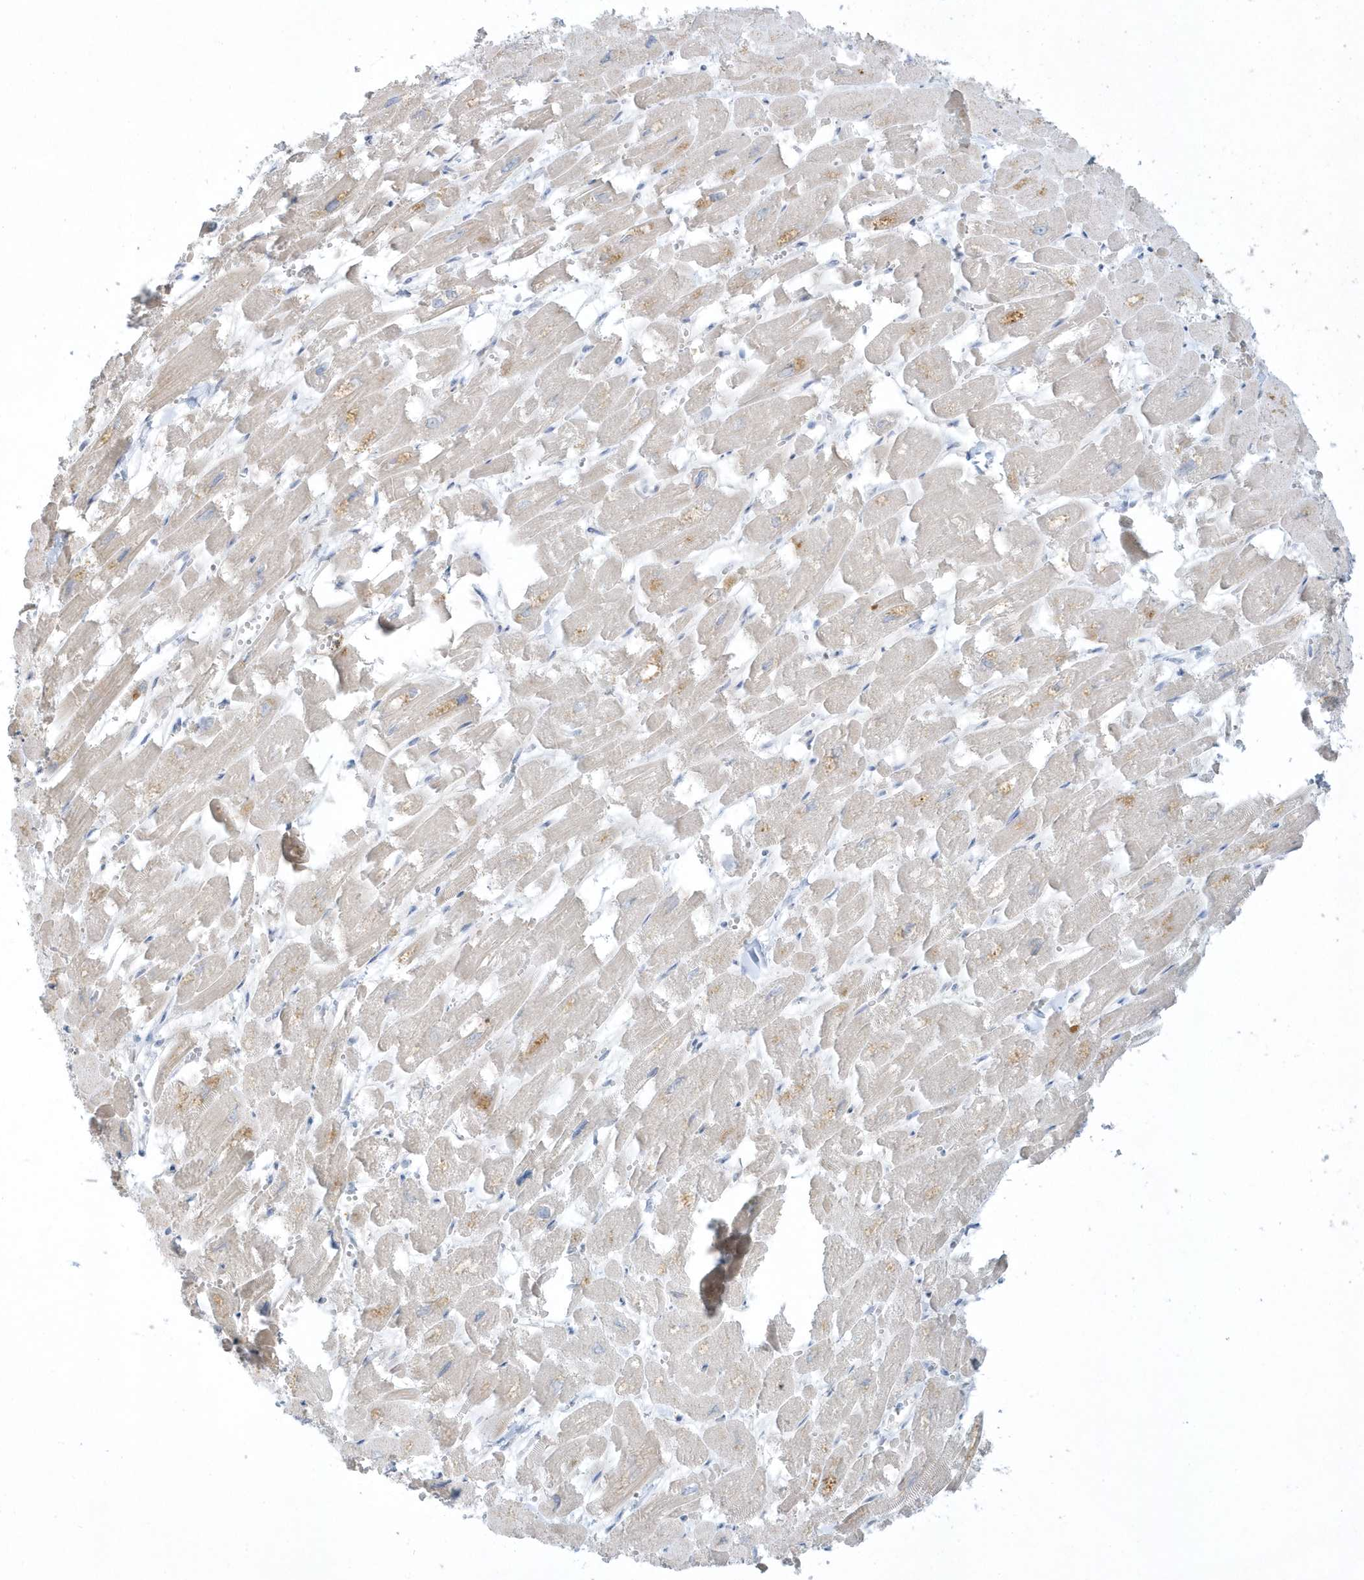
{"staining": {"intensity": "negative", "quantity": "none", "location": "none"}, "tissue": "heart muscle", "cell_type": "Cardiomyocytes", "image_type": "normal", "snomed": [{"axis": "morphology", "description": "Normal tissue, NOS"}, {"axis": "topography", "description": "Heart"}], "caption": "This micrograph is of normal heart muscle stained with immunohistochemistry (IHC) to label a protein in brown with the nuclei are counter-stained blue. There is no positivity in cardiomyocytes.", "gene": "THADA", "patient": {"sex": "male", "age": 54}}